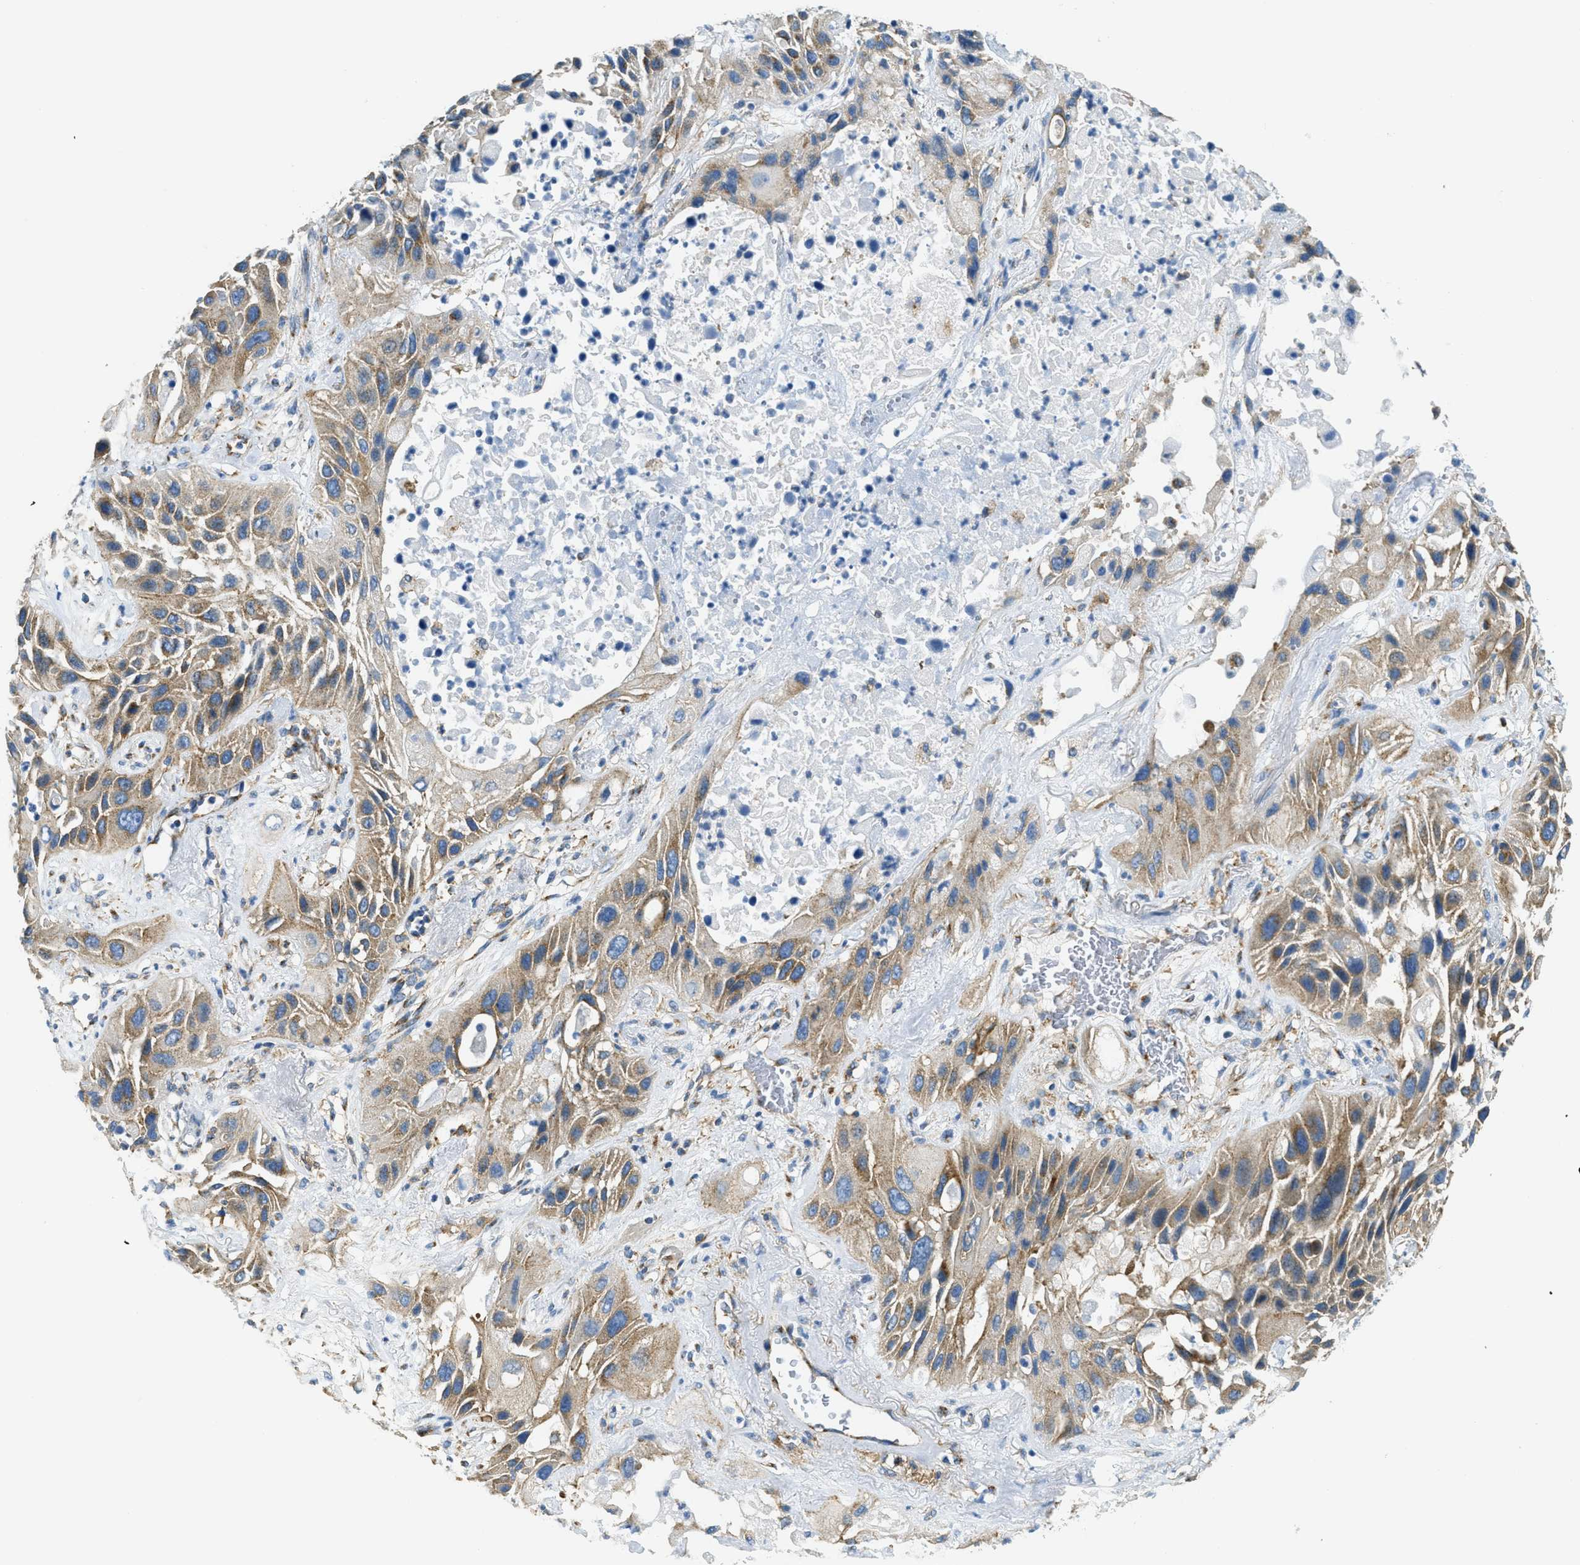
{"staining": {"intensity": "moderate", "quantity": ">75%", "location": "cytoplasmic/membranous"}, "tissue": "lung cancer", "cell_type": "Tumor cells", "image_type": "cancer", "snomed": [{"axis": "morphology", "description": "Squamous cell carcinoma, NOS"}, {"axis": "topography", "description": "Lung"}], "caption": "IHC image of neoplastic tissue: lung cancer (squamous cell carcinoma) stained using immunohistochemistry displays medium levels of moderate protein expression localized specifically in the cytoplasmic/membranous of tumor cells, appearing as a cytoplasmic/membranous brown color.", "gene": "AP2B1", "patient": {"sex": "female", "age": 76}}